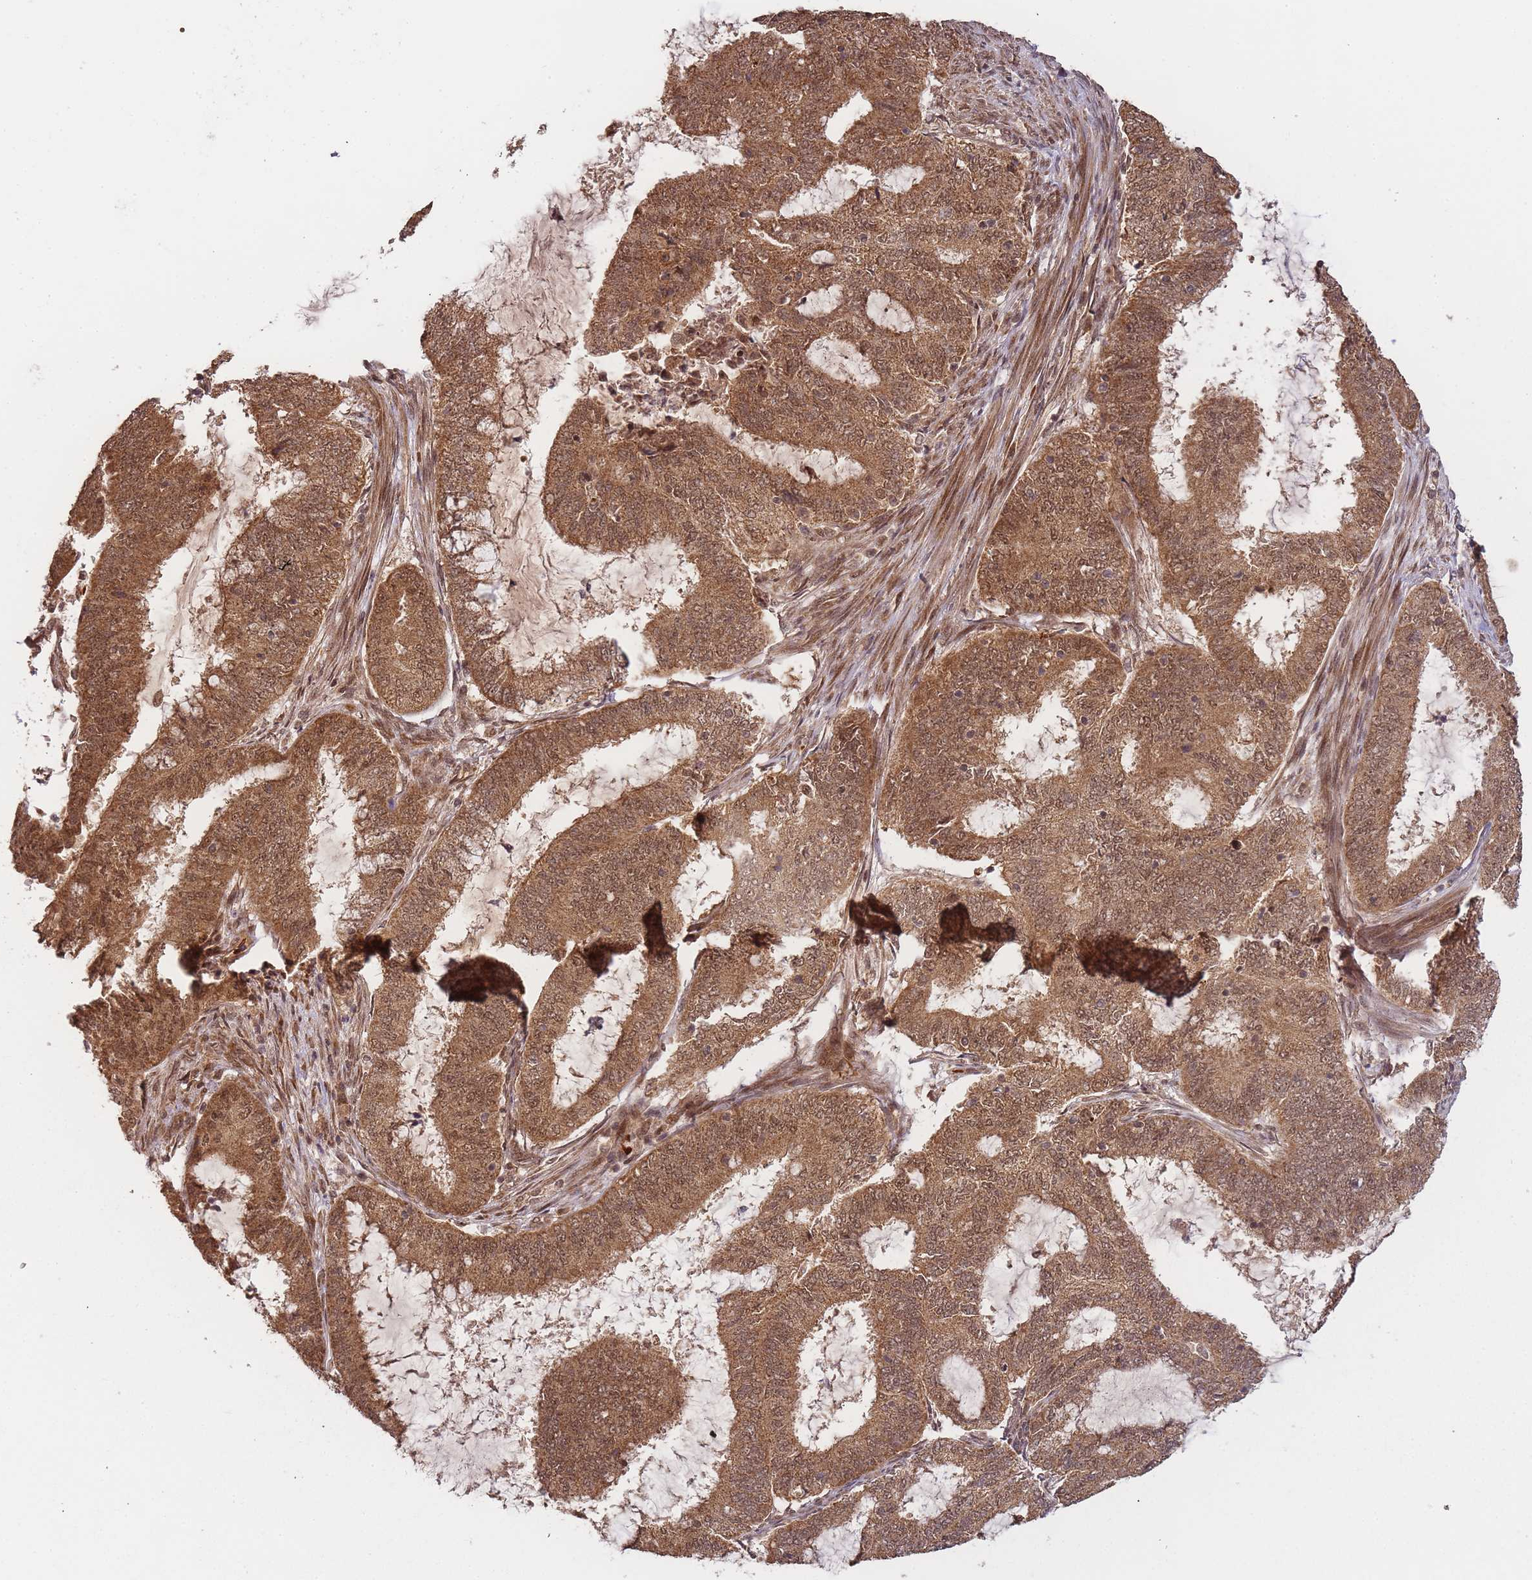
{"staining": {"intensity": "moderate", "quantity": ">75%", "location": "cytoplasmic/membranous,nuclear"}, "tissue": "endometrial cancer", "cell_type": "Tumor cells", "image_type": "cancer", "snomed": [{"axis": "morphology", "description": "Adenocarcinoma, NOS"}, {"axis": "topography", "description": "Endometrium"}], "caption": "Immunohistochemical staining of human adenocarcinoma (endometrial) shows moderate cytoplasmic/membranous and nuclear protein staining in approximately >75% of tumor cells. The protein of interest is shown in brown color, while the nuclei are stained blue.", "gene": "ZNF497", "patient": {"sex": "female", "age": 51}}